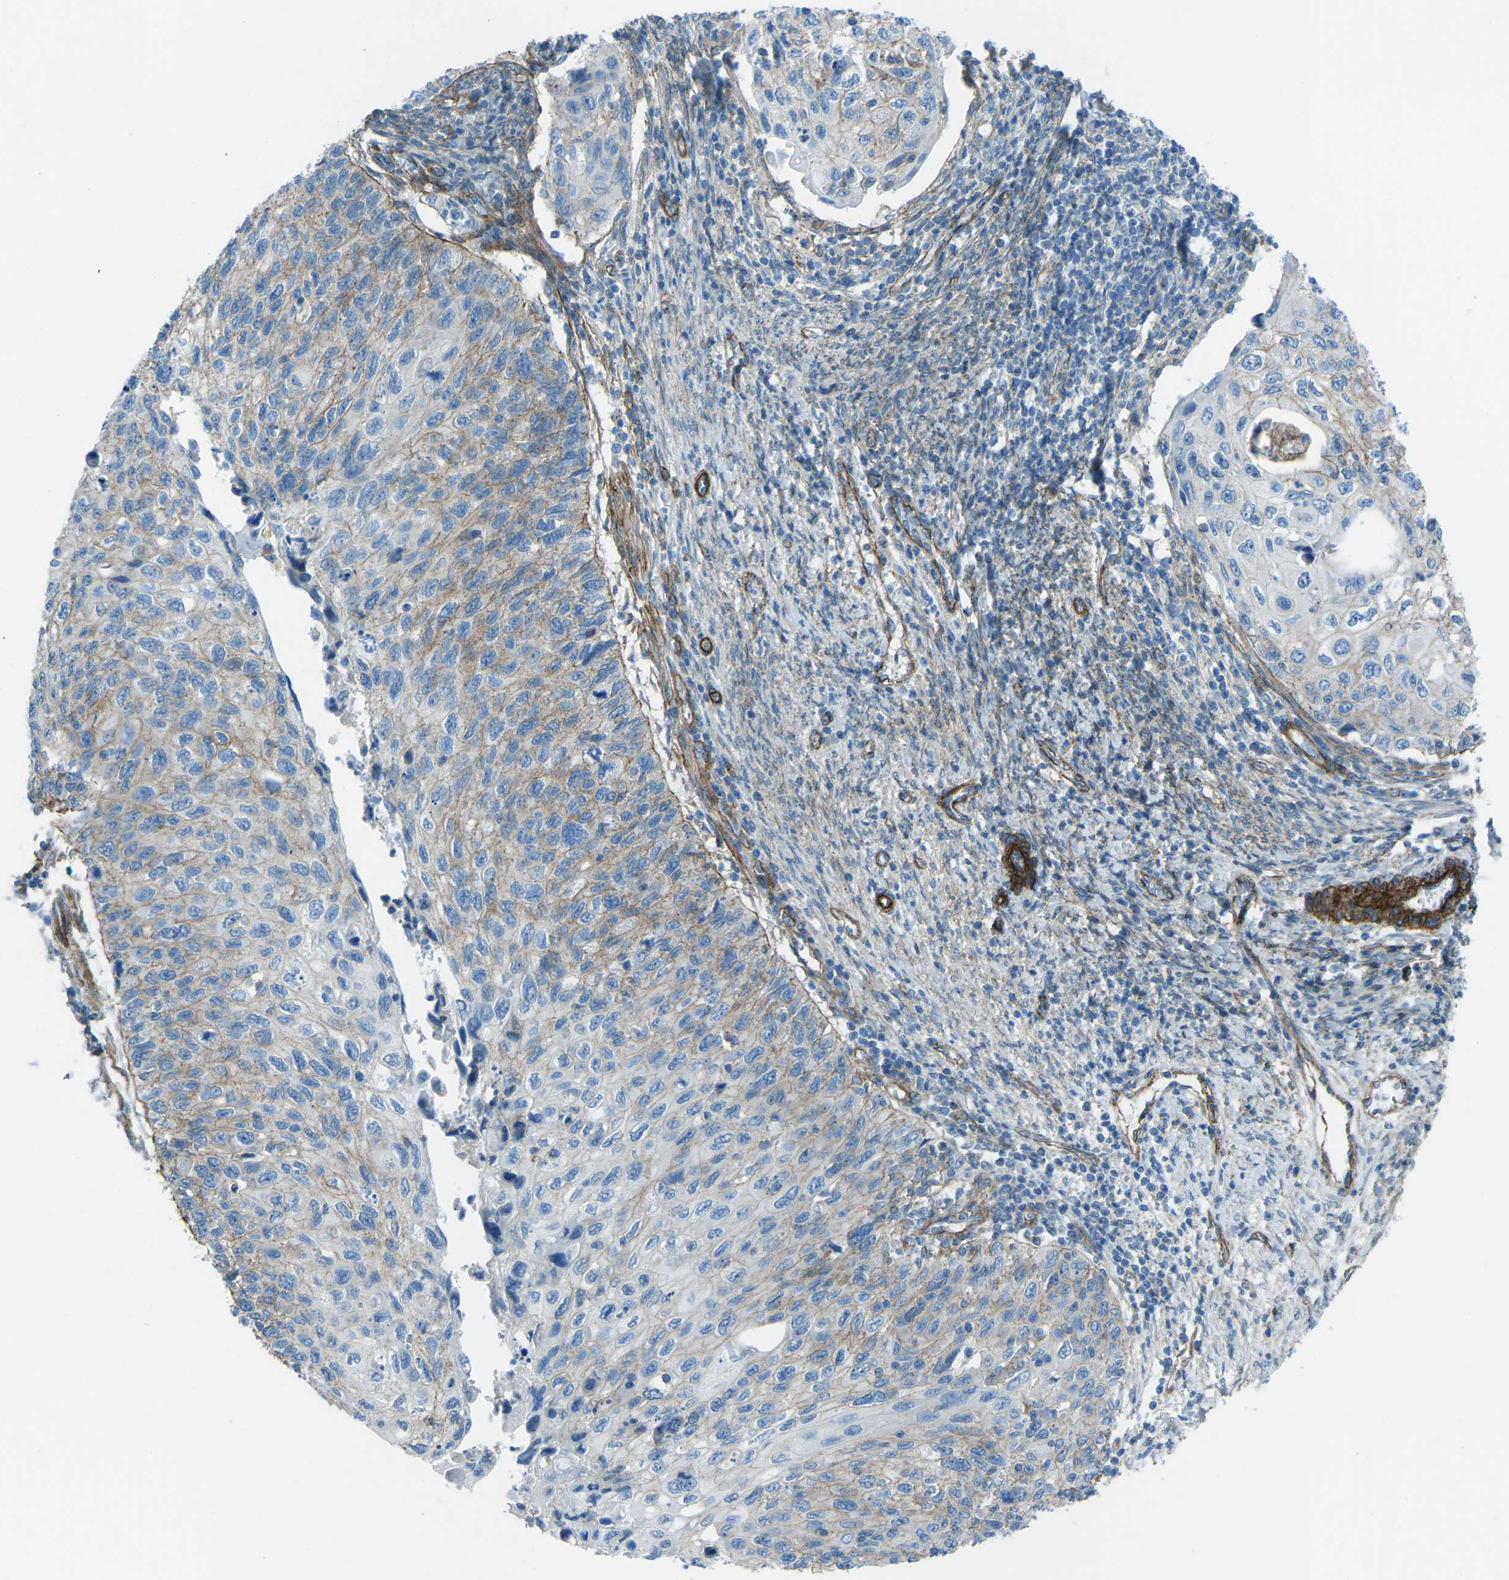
{"staining": {"intensity": "weak", "quantity": "25%-75%", "location": "cytoplasmic/membranous"}, "tissue": "cervical cancer", "cell_type": "Tumor cells", "image_type": "cancer", "snomed": [{"axis": "morphology", "description": "Squamous cell carcinoma, NOS"}, {"axis": "topography", "description": "Cervix"}], "caption": "Immunohistochemistry (IHC) staining of cervical cancer, which demonstrates low levels of weak cytoplasmic/membranous positivity in about 25%-75% of tumor cells indicating weak cytoplasmic/membranous protein expression. The staining was performed using DAB (3,3'-diaminobenzidine) (brown) for protein detection and nuclei were counterstained in hematoxylin (blue).", "gene": "UTRN", "patient": {"sex": "female", "age": 70}}